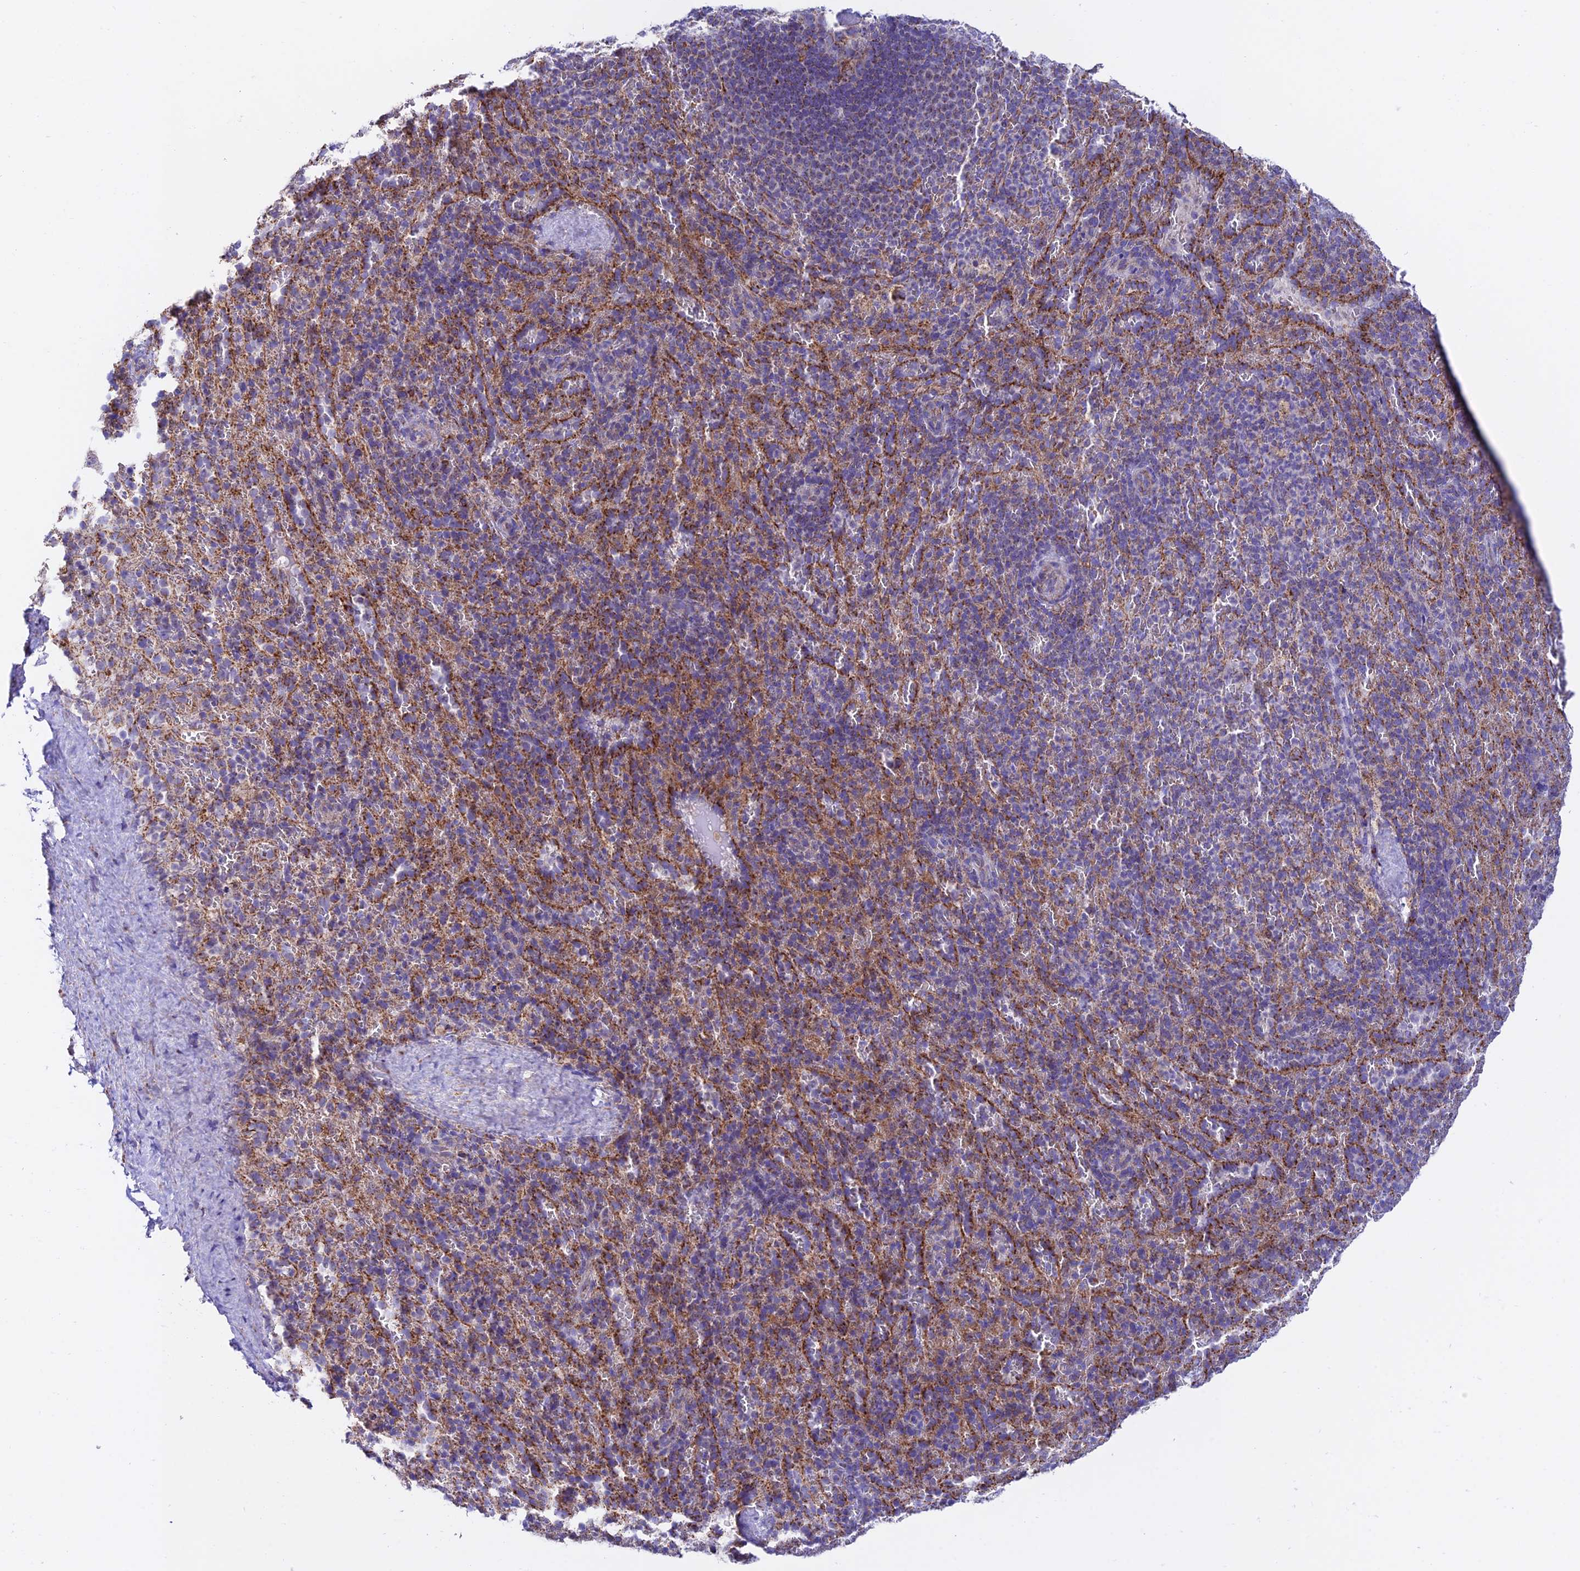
{"staining": {"intensity": "moderate", "quantity": "<25%", "location": "cytoplasmic/membranous"}, "tissue": "spleen", "cell_type": "Cells in red pulp", "image_type": "normal", "snomed": [{"axis": "morphology", "description": "Normal tissue, NOS"}, {"axis": "topography", "description": "Spleen"}], "caption": "Immunohistochemical staining of benign spleen shows <25% levels of moderate cytoplasmic/membranous protein positivity in about <25% of cells in red pulp.", "gene": "HSDL2", "patient": {"sex": "female", "age": 21}}